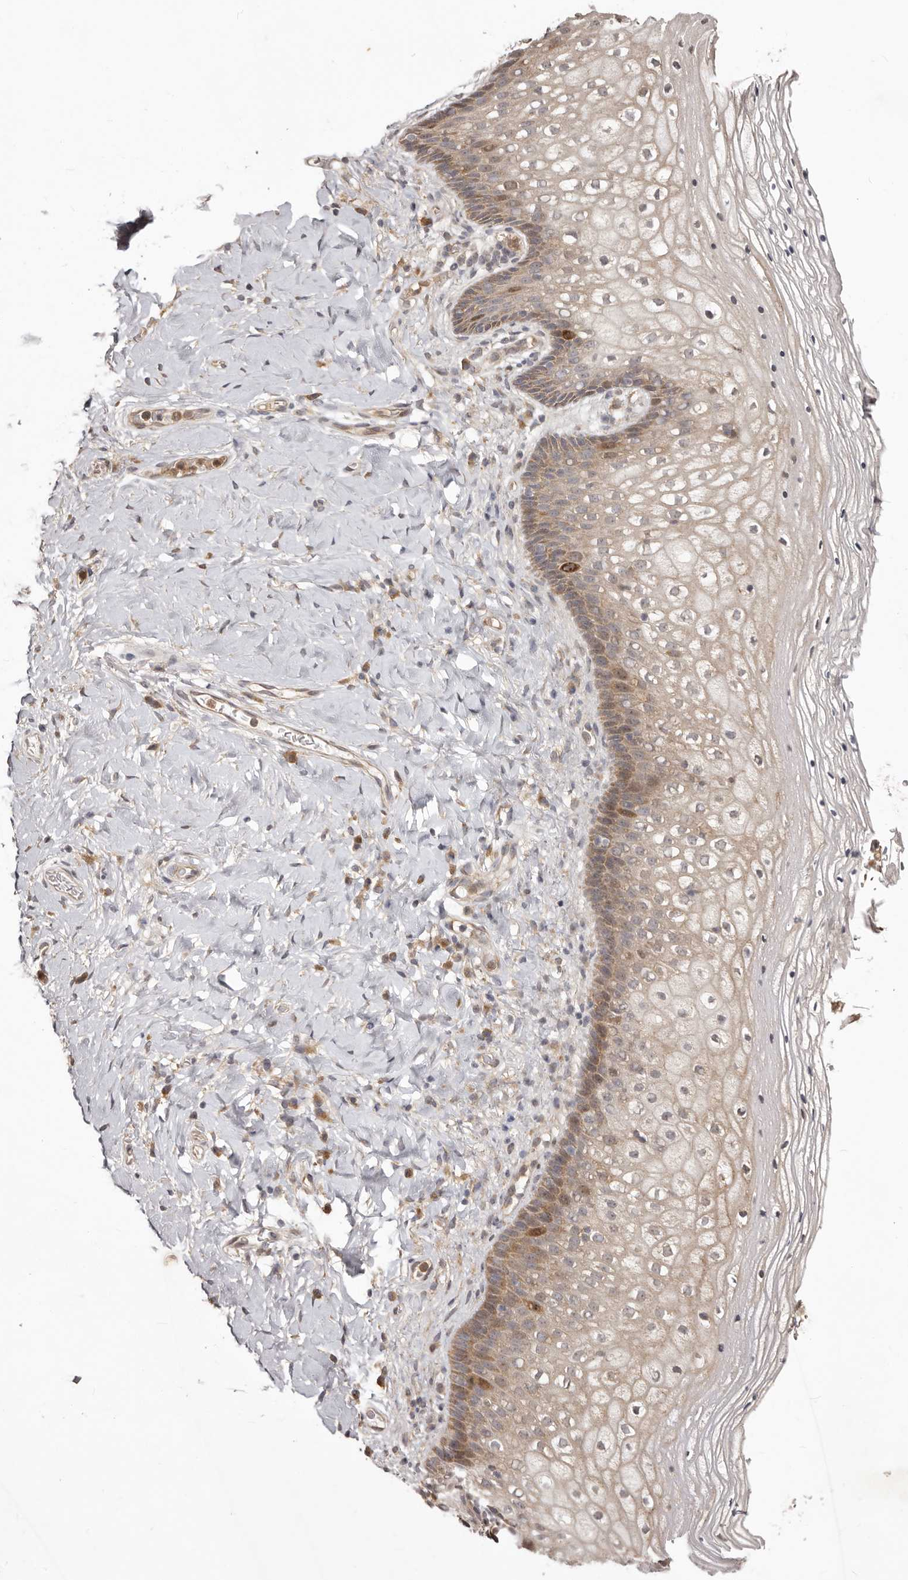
{"staining": {"intensity": "moderate", "quantity": "25%-75%", "location": "cytoplasmic/membranous,nuclear"}, "tissue": "vagina", "cell_type": "Squamous epithelial cells", "image_type": "normal", "snomed": [{"axis": "morphology", "description": "Normal tissue, NOS"}, {"axis": "topography", "description": "Vagina"}], "caption": "The image shows staining of unremarkable vagina, revealing moderate cytoplasmic/membranous,nuclear protein positivity (brown color) within squamous epithelial cells. Immunohistochemistry stains the protein in brown and the nuclei are stained blue.", "gene": "RNF187", "patient": {"sex": "female", "age": 60}}